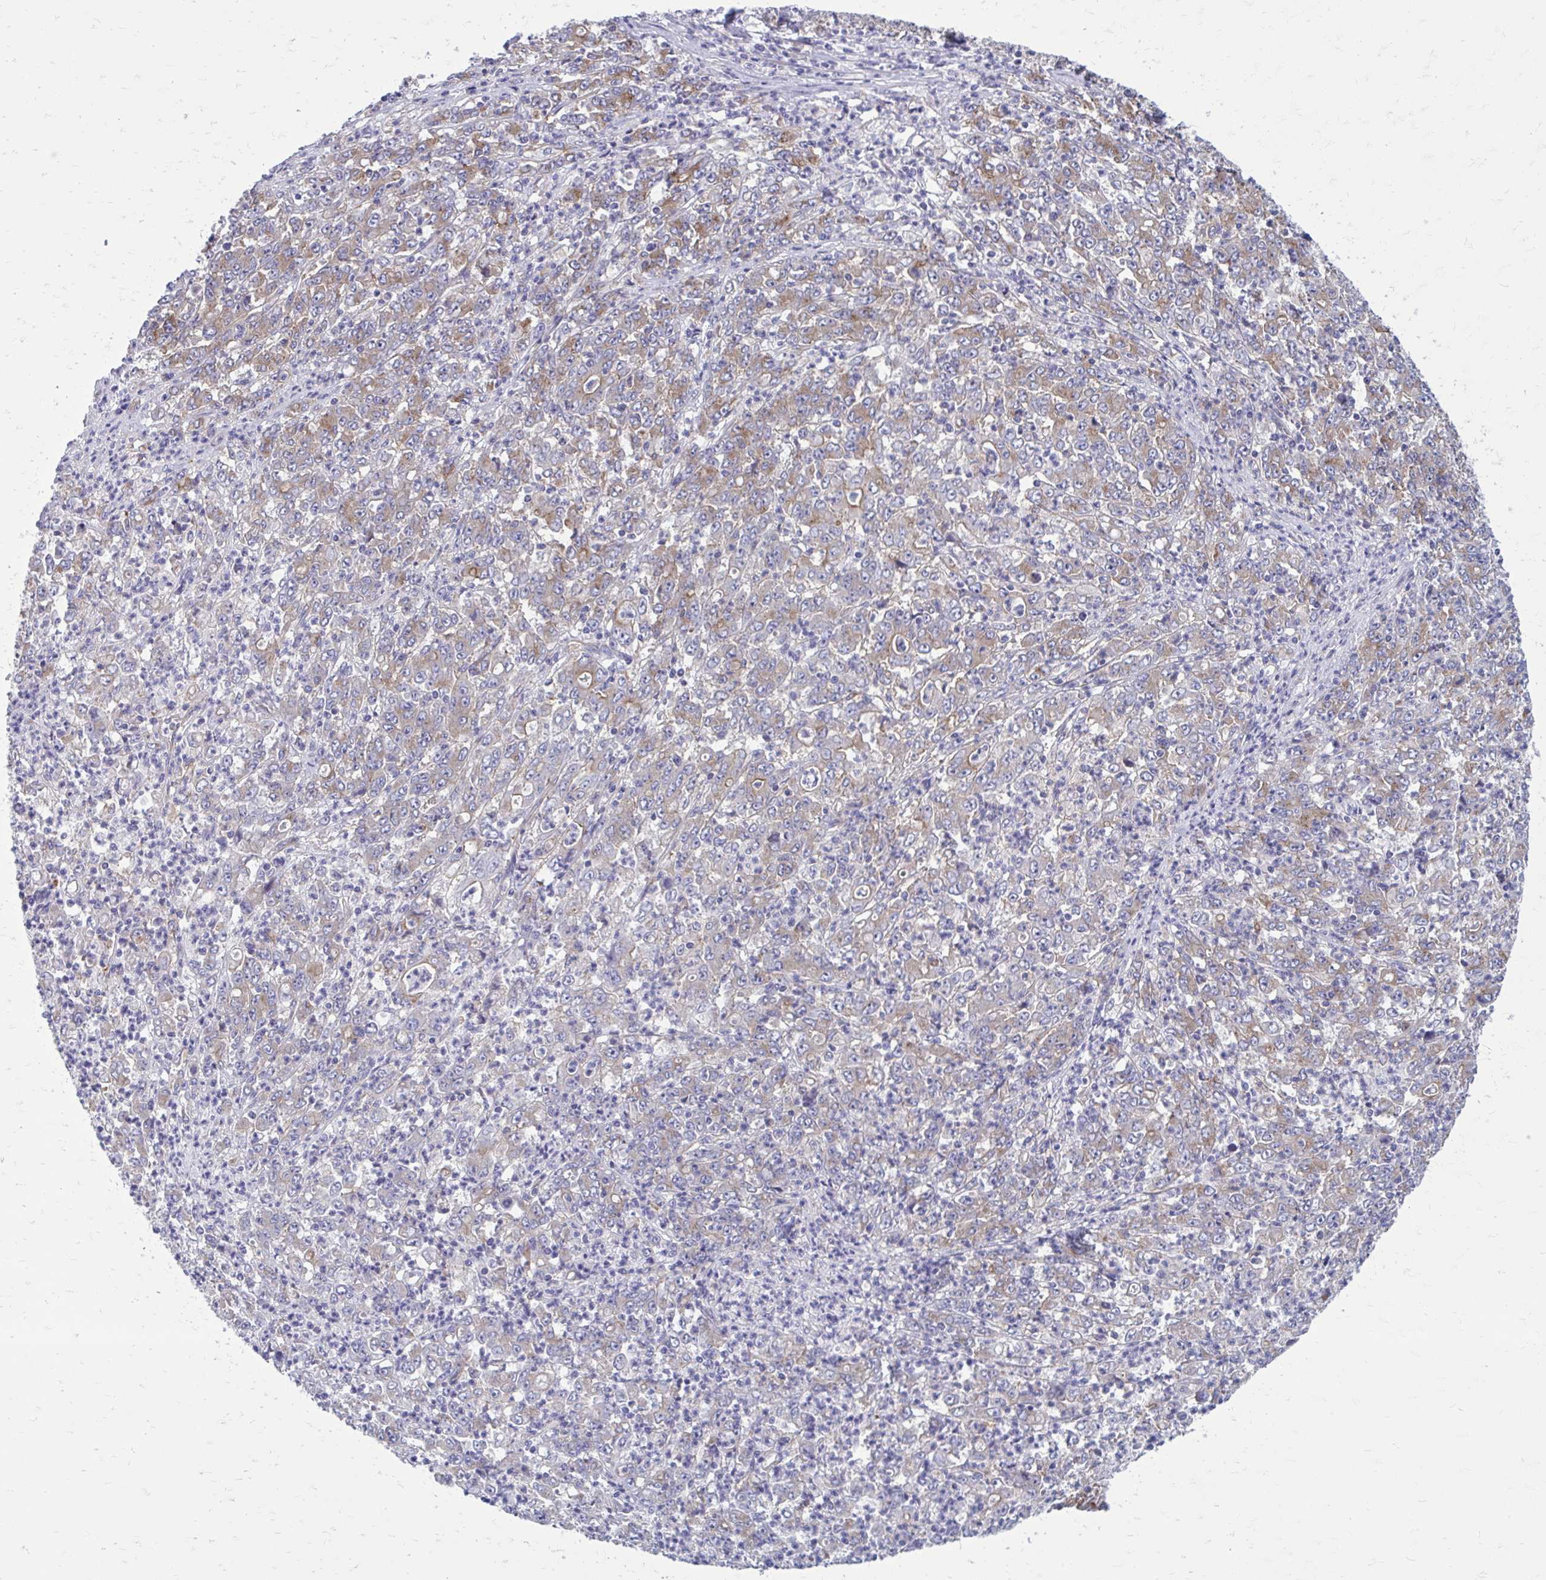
{"staining": {"intensity": "weak", "quantity": "25%-75%", "location": "cytoplasmic/membranous"}, "tissue": "stomach cancer", "cell_type": "Tumor cells", "image_type": "cancer", "snomed": [{"axis": "morphology", "description": "Adenocarcinoma, NOS"}, {"axis": "topography", "description": "Stomach, lower"}], "caption": "A photomicrograph showing weak cytoplasmic/membranous expression in about 25%-75% of tumor cells in adenocarcinoma (stomach), as visualized by brown immunohistochemical staining.", "gene": "CLTA", "patient": {"sex": "female", "age": 71}}